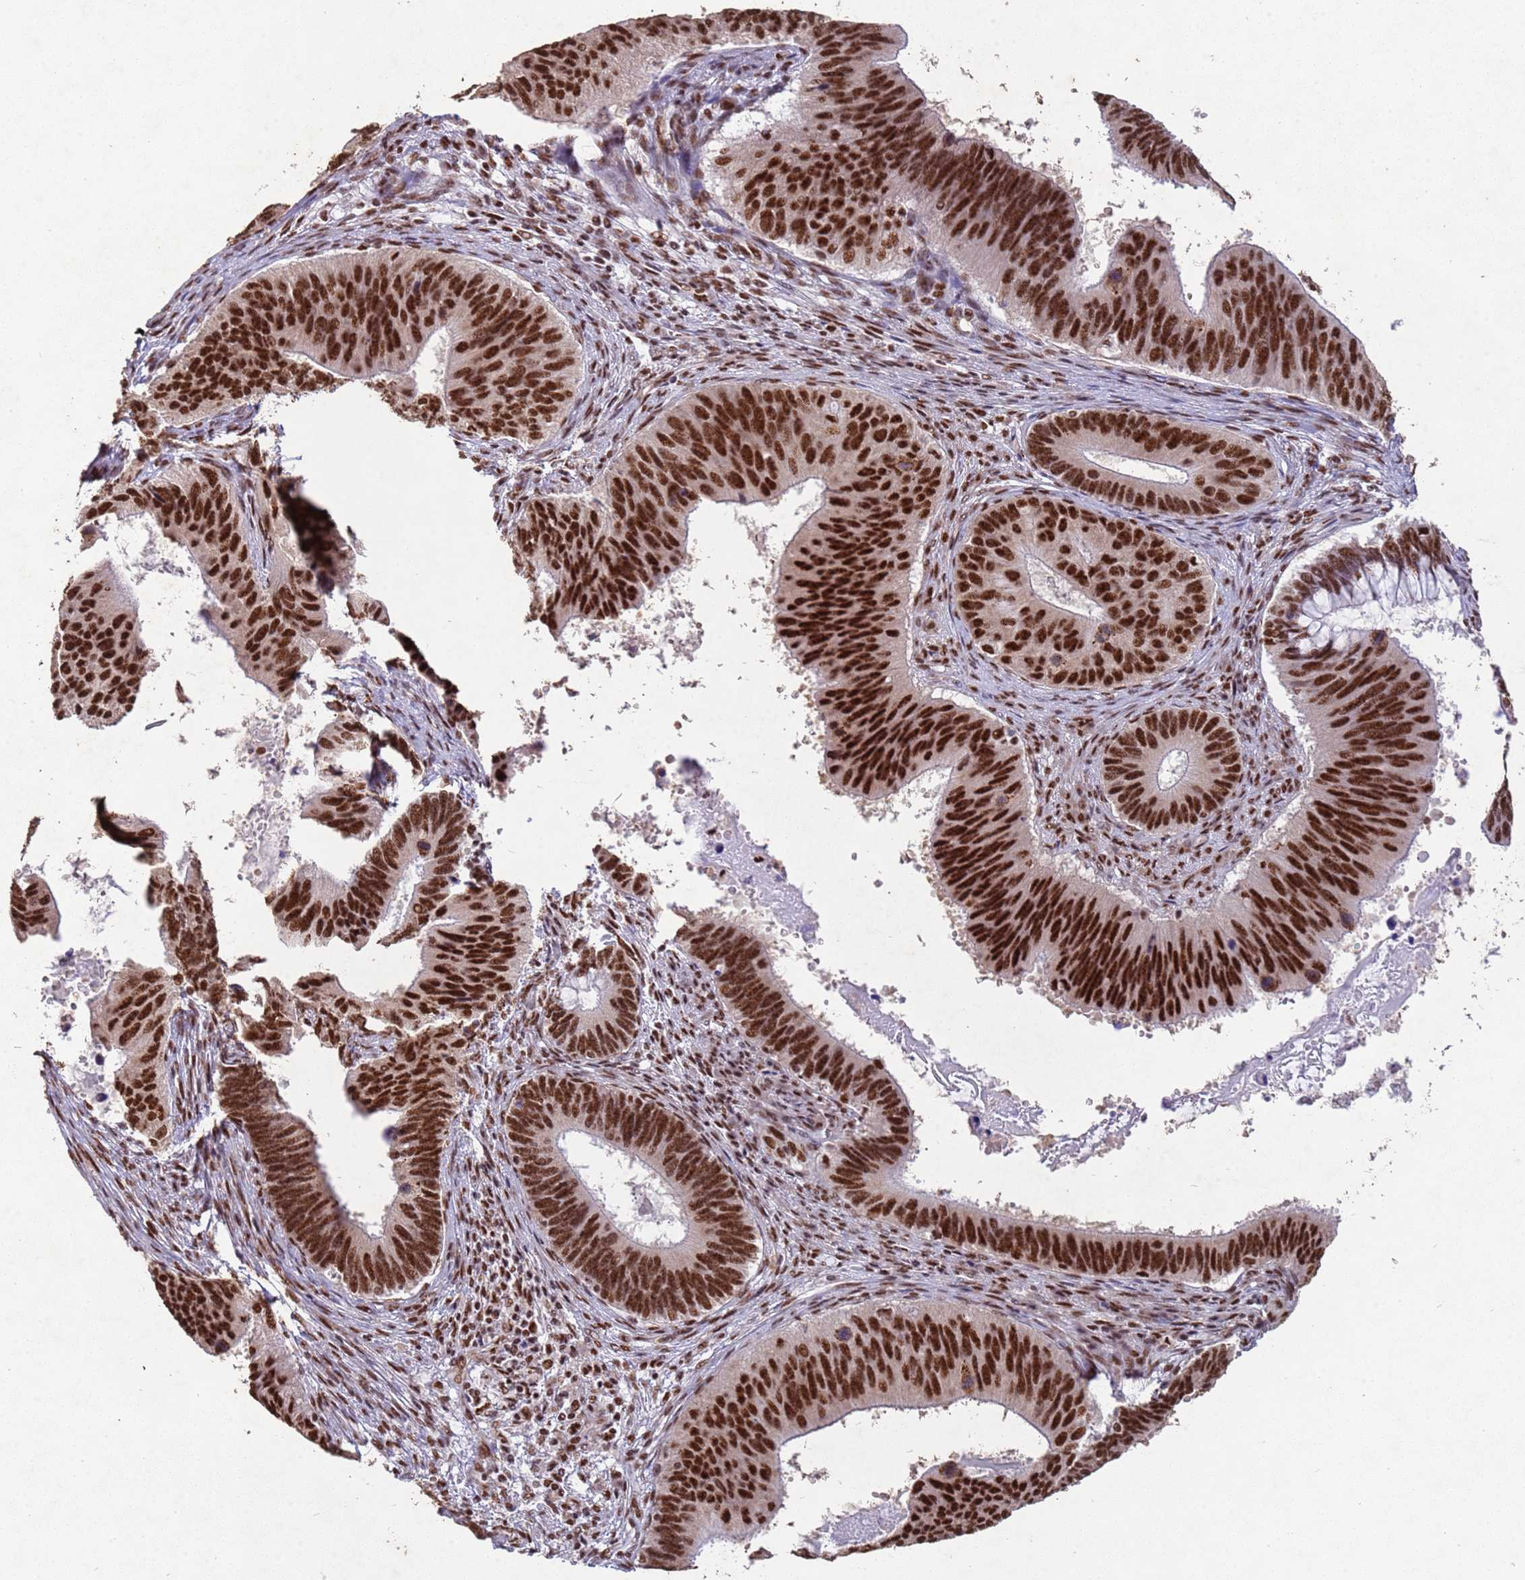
{"staining": {"intensity": "strong", "quantity": ">75%", "location": "nuclear"}, "tissue": "cervical cancer", "cell_type": "Tumor cells", "image_type": "cancer", "snomed": [{"axis": "morphology", "description": "Adenocarcinoma, NOS"}, {"axis": "topography", "description": "Cervix"}], "caption": "Cervical cancer was stained to show a protein in brown. There is high levels of strong nuclear expression in approximately >75% of tumor cells.", "gene": "ESF1", "patient": {"sex": "female", "age": 42}}